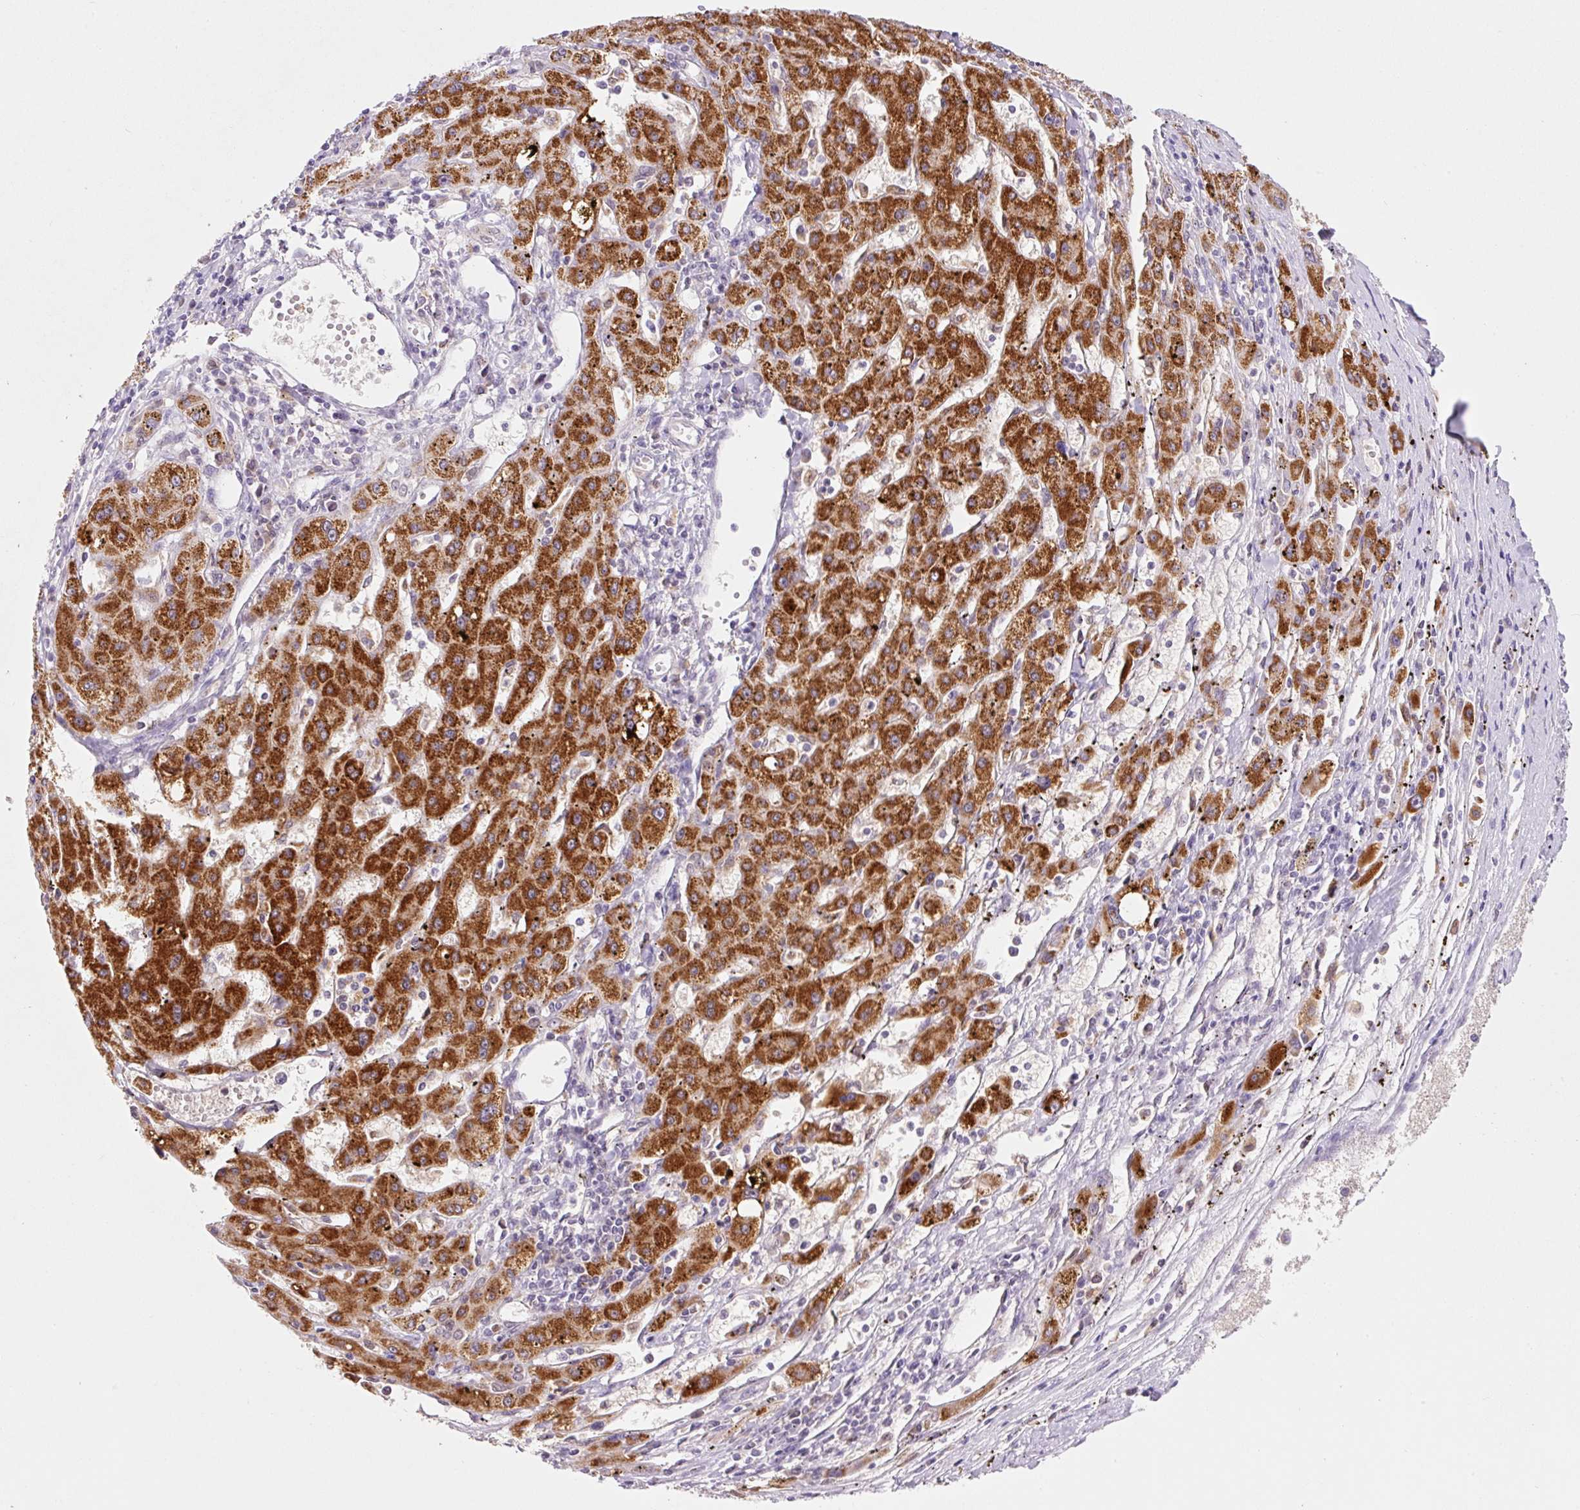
{"staining": {"intensity": "strong", "quantity": ">75%", "location": "cytoplasmic/membranous"}, "tissue": "liver cancer", "cell_type": "Tumor cells", "image_type": "cancer", "snomed": [{"axis": "morphology", "description": "Carcinoma, Hepatocellular, NOS"}, {"axis": "topography", "description": "Liver"}], "caption": "A photomicrograph showing strong cytoplasmic/membranous staining in approximately >75% of tumor cells in liver hepatocellular carcinoma, as visualized by brown immunohistochemical staining.", "gene": "PCK2", "patient": {"sex": "male", "age": 72}}